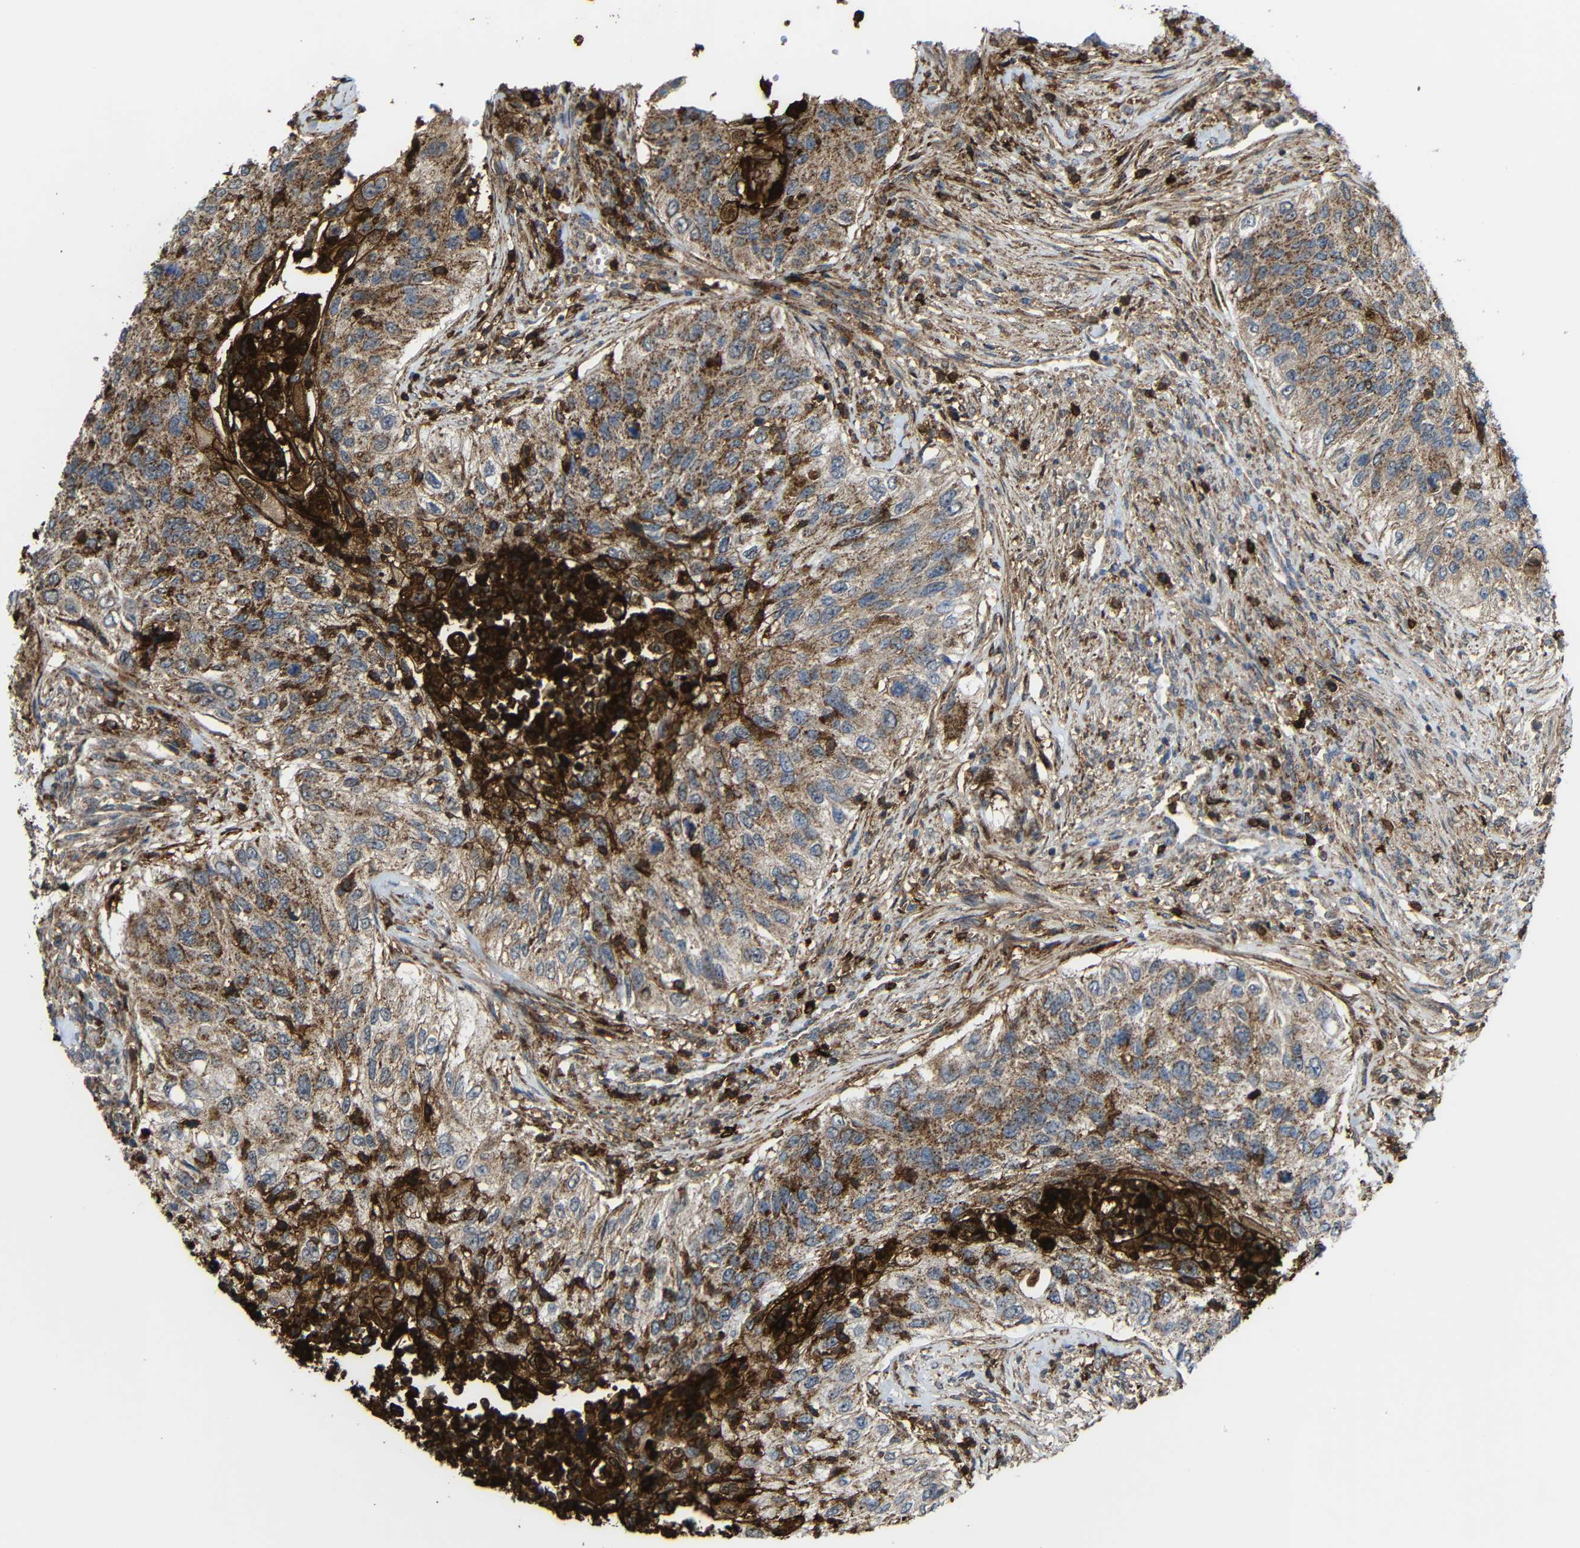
{"staining": {"intensity": "moderate", "quantity": "25%-75%", "location": "cytoplasmic/membranous"}, "tissue": "urothelial cancer", "cell_type": "Tumor cells", "image_type": "cancer", "snomed": [{"axis": "morphology", "description": "Urothelial carcinoma, High grade"}, {"axis": "topography", "description": "Urinary bladder"}], "caption": "Human high-grade urothelial carcinoma stained for a protein (brown) exhibits moderate cytoplasmic/membranous positive staining in approximately 25%-75% of tumor cells.", "gene": "C1GALT1", "patient": {"sex": "female", "age": 60}}